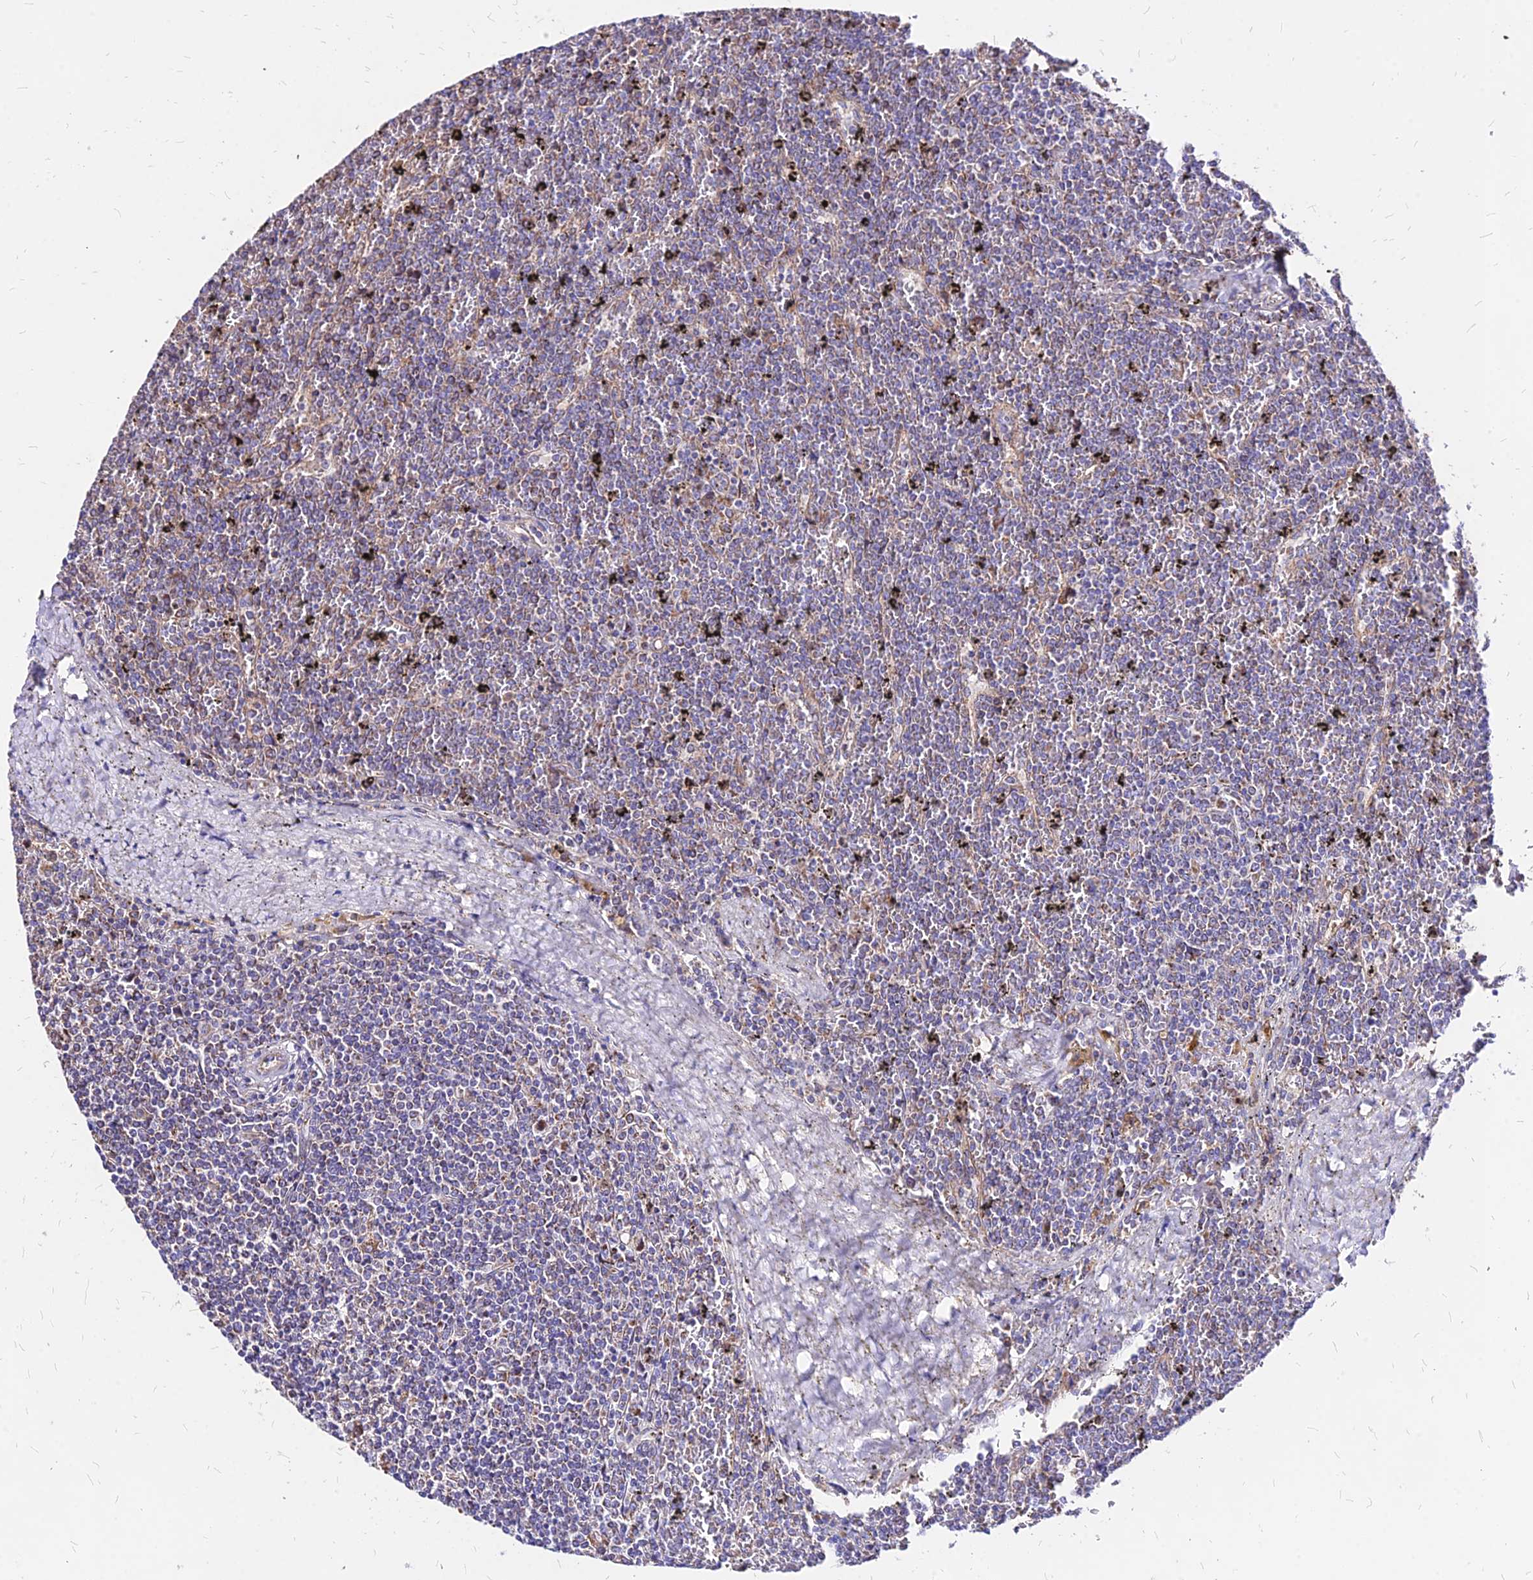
{"staining": {"intensity": "negative", "quantity": "none", "location": "none"}, "tissue": "lymphoma", "cell_type": "Tumor cells", "image_type": "cancer", "snomed": [{"axis": "morphology", "description": "Malignant lymphoma, non-Hodgkin's type, Low grade"}, {"axis": "topography", "description": "Spleen"}], "caption": "There is no significant staining in tumor cells of lymphoma.", "gene": "MRPL3", "patient": {"sex": "female", "age": 19}}